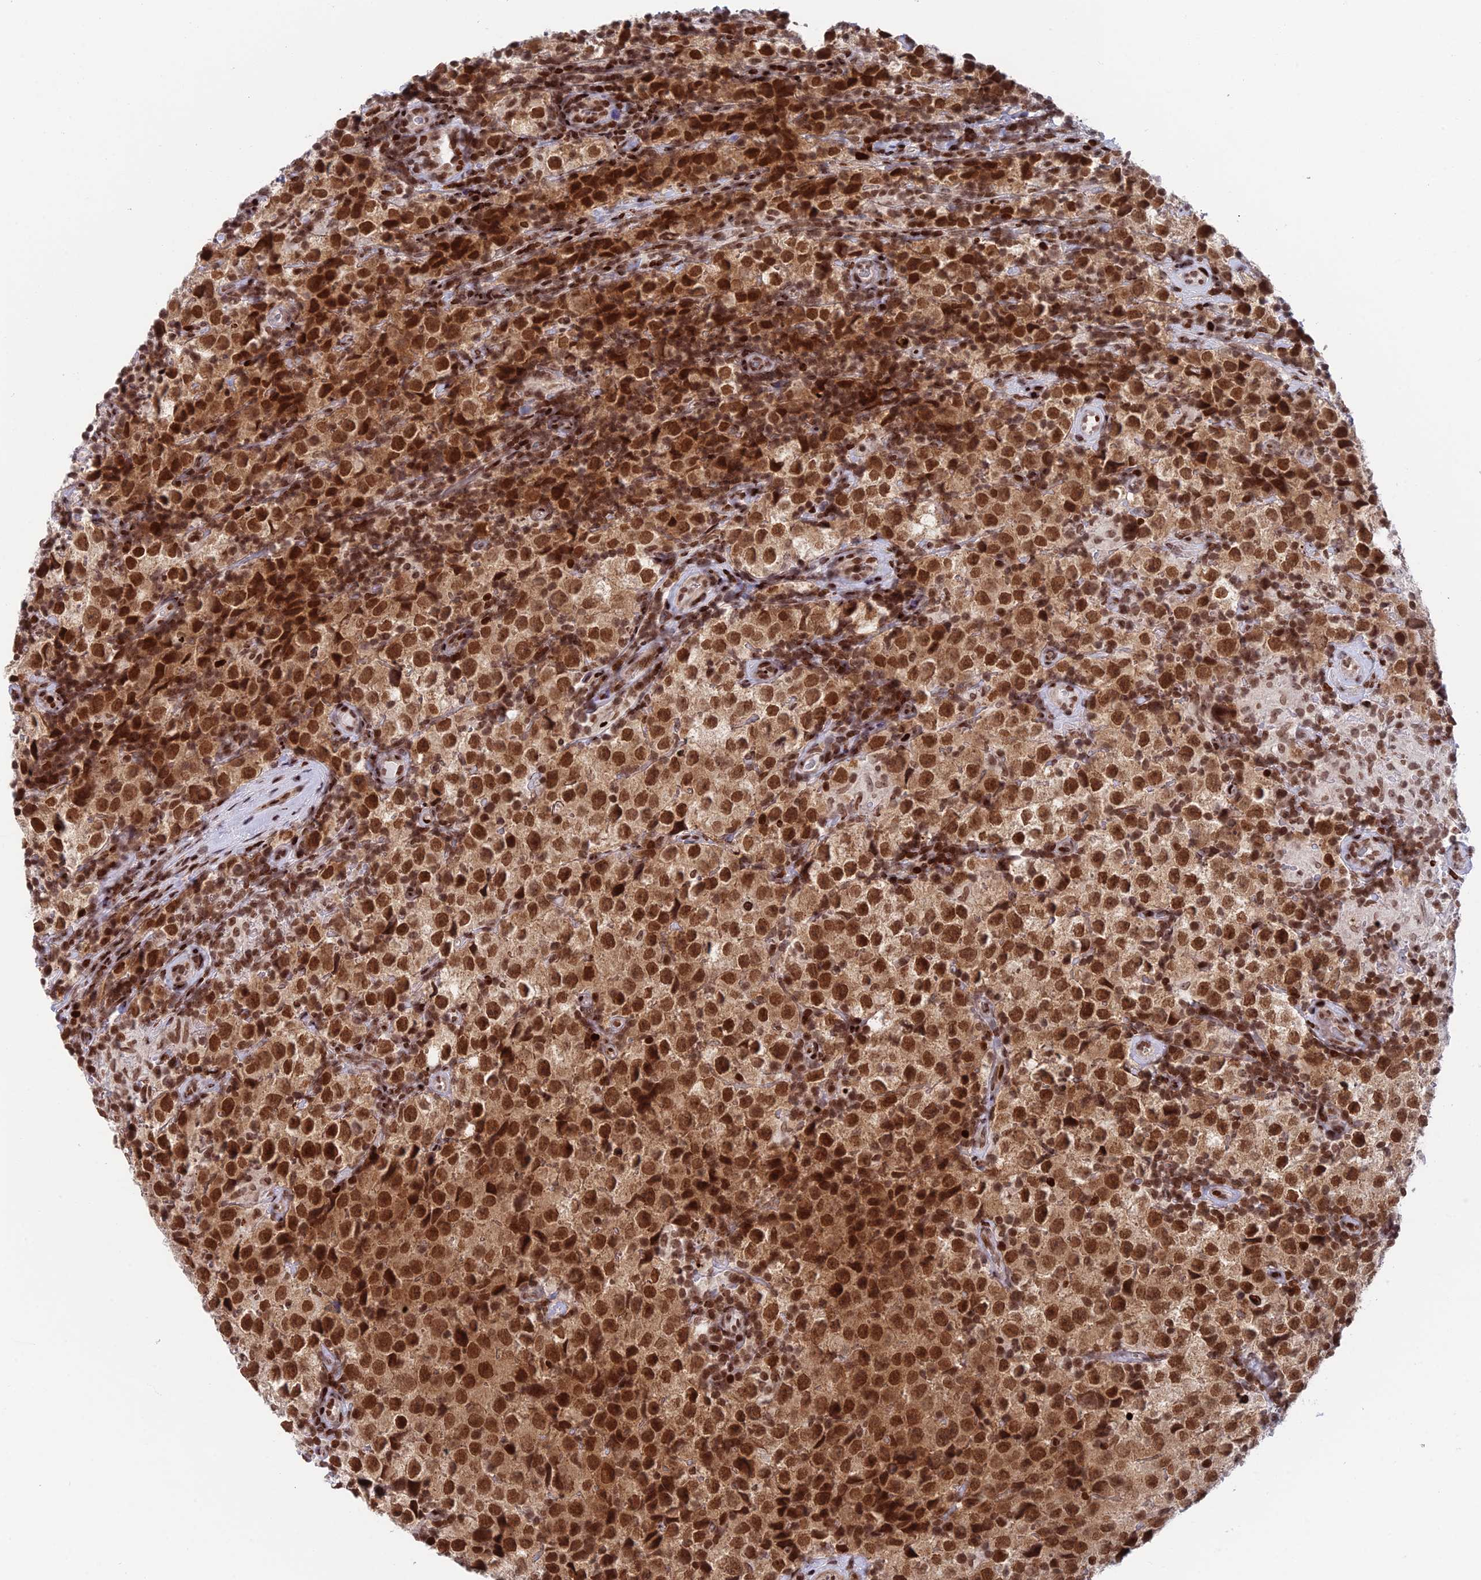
{"staining": {"intensity": "moderate", "quantity": ">75%", "location": "nuclear"}, "tissue": "testis cancer", "cell_type": "Tumor cells", "image_type": "cancer", "snomed": [{"axis": "morphology", "description": "Seminoma, NOS"}, {"axis": "morphology", "description": "Carcinoma, Embryonal, NOS"}, {"axis": "topography", "description": "Testis"}], "caption": "Immunohistochemical staining of human seminoma (testis) reveals moderate nuclear protein positivity in approximately >75% of tumor cells. The staining is performed using DAB (3,3'-diaminobenzidine) brown chromogen to label protein expression. The nuclei are counter-stained blue using hematoxylin.", "gene": "RPAP1", "patient": {"sex": "male", "age": 41}}